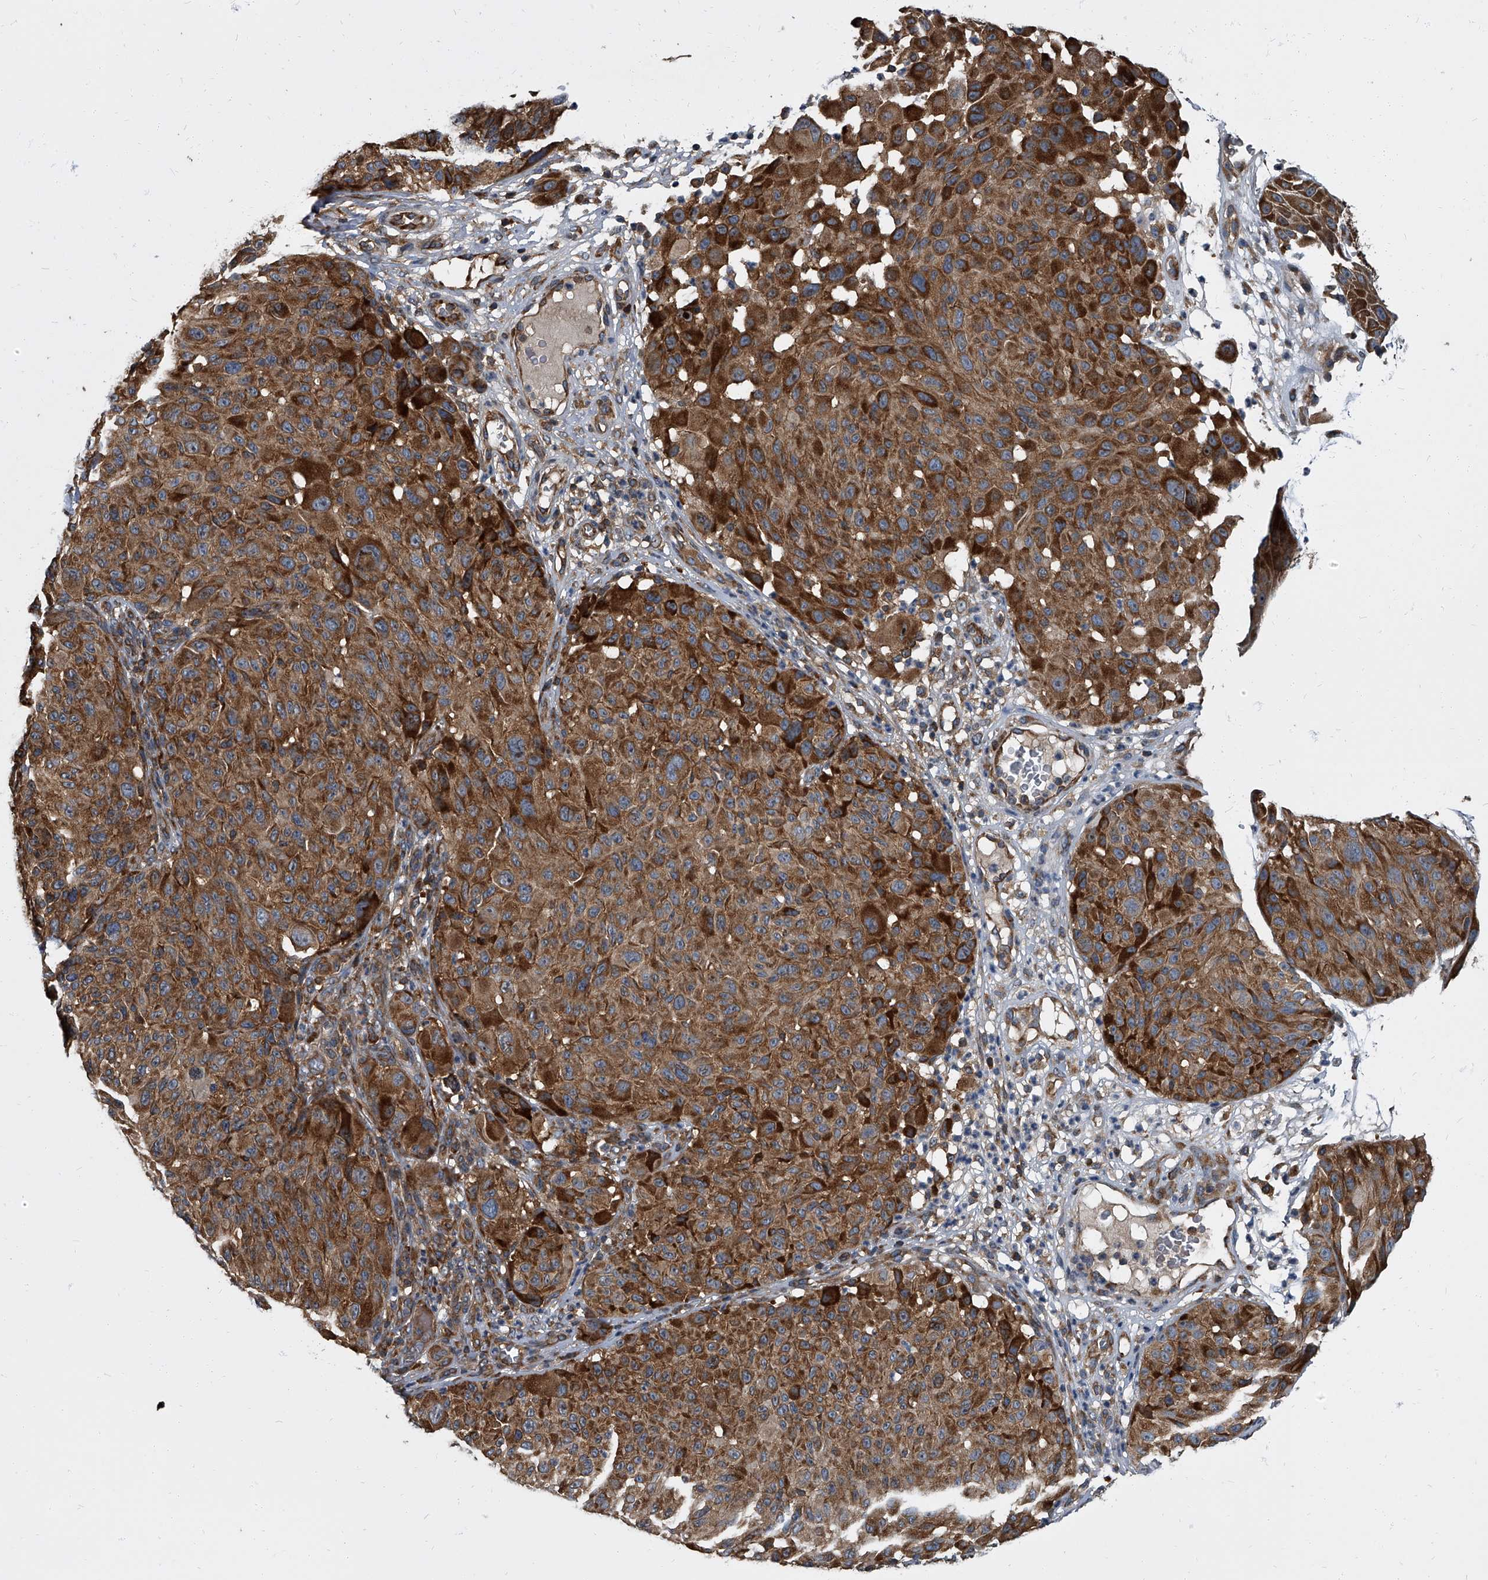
{"staining": {"intensity": "moderate", "quantity": ">75%", "location": "cytoplasmic/membranous"}, "tissue": "melanoma", "cell_type": "Tumor cells", "image_type": "cancer", "snomed": [{"axis": "morphology", "description": "Malignant melanoma, NOS"}, {"axis": "topography", "description": "Skin"}], "caption": "About >75% of tumor cells in human malignant melanoma display moderate cytoplasmic/membranous protein staining as visualized by brown immunohistochemical staining.", "gene": "CDV3", "patient": {"sex": "male", "age": 83}}